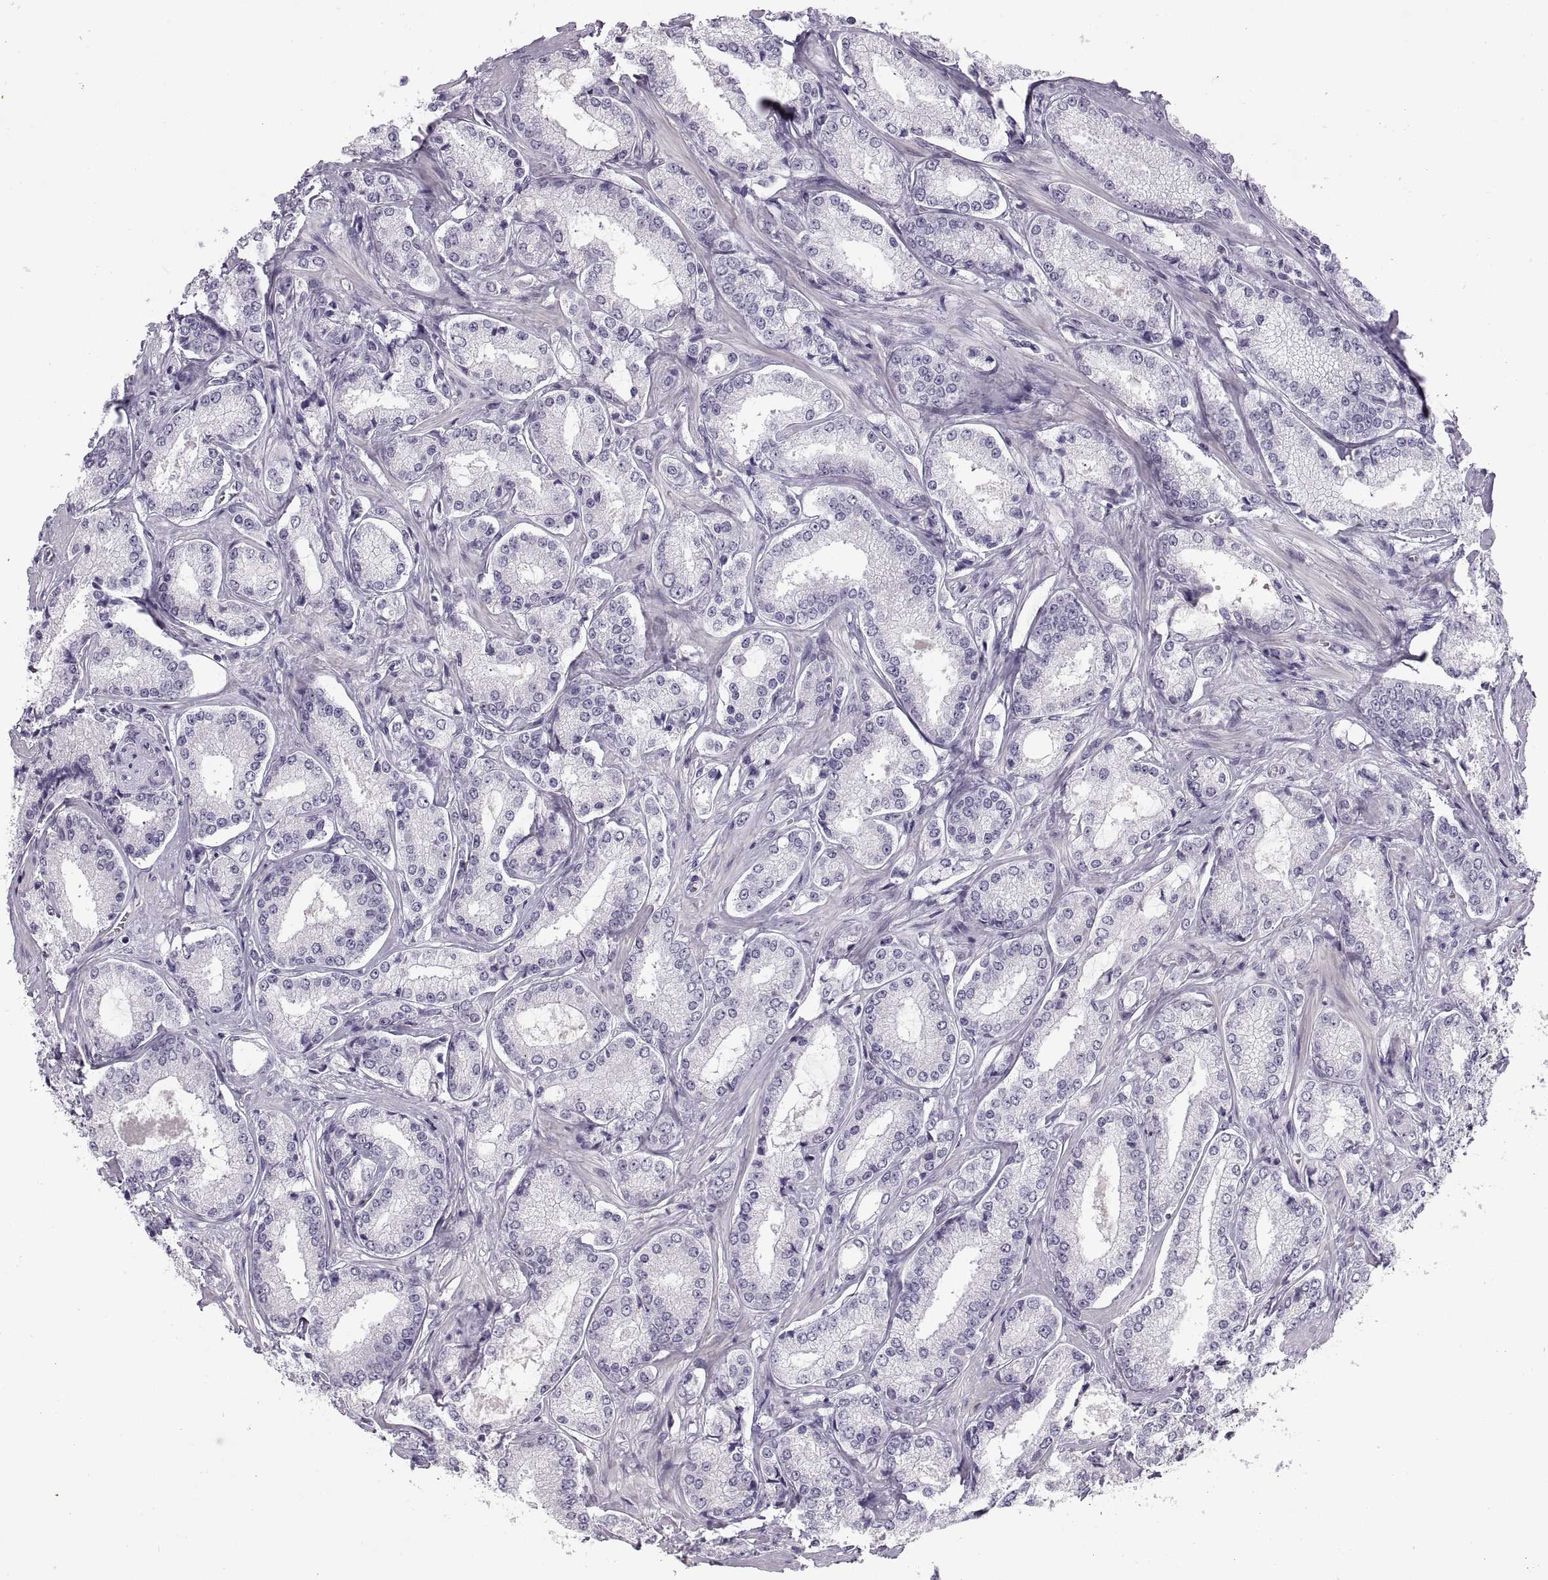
{"staining": {"intensity": "negative", "quantity": "none", "location": "none"}, "tissue": "prostate cancer", "cell_type": "Tumor cells", "image_type": "cancer", "snomed": [{"axis": "morphology", "description": "Adenocarcinoma, Low grade"}, {"axis": "topography", "description": "Prostate"}], "caption": "This is a histopathology image of immunohistochemistry (IHC) staining of prostate adenocarcinoma (low-grade), which shows no positivity in tumor cells. (Stains: DAB immunohistochemistry (IHC) with hematoxylin counter stain, Microscopy: brightfield microscopy at high magnification).", "gene": "C3orf22", "patient": {"sex": "male", "age": 56}}